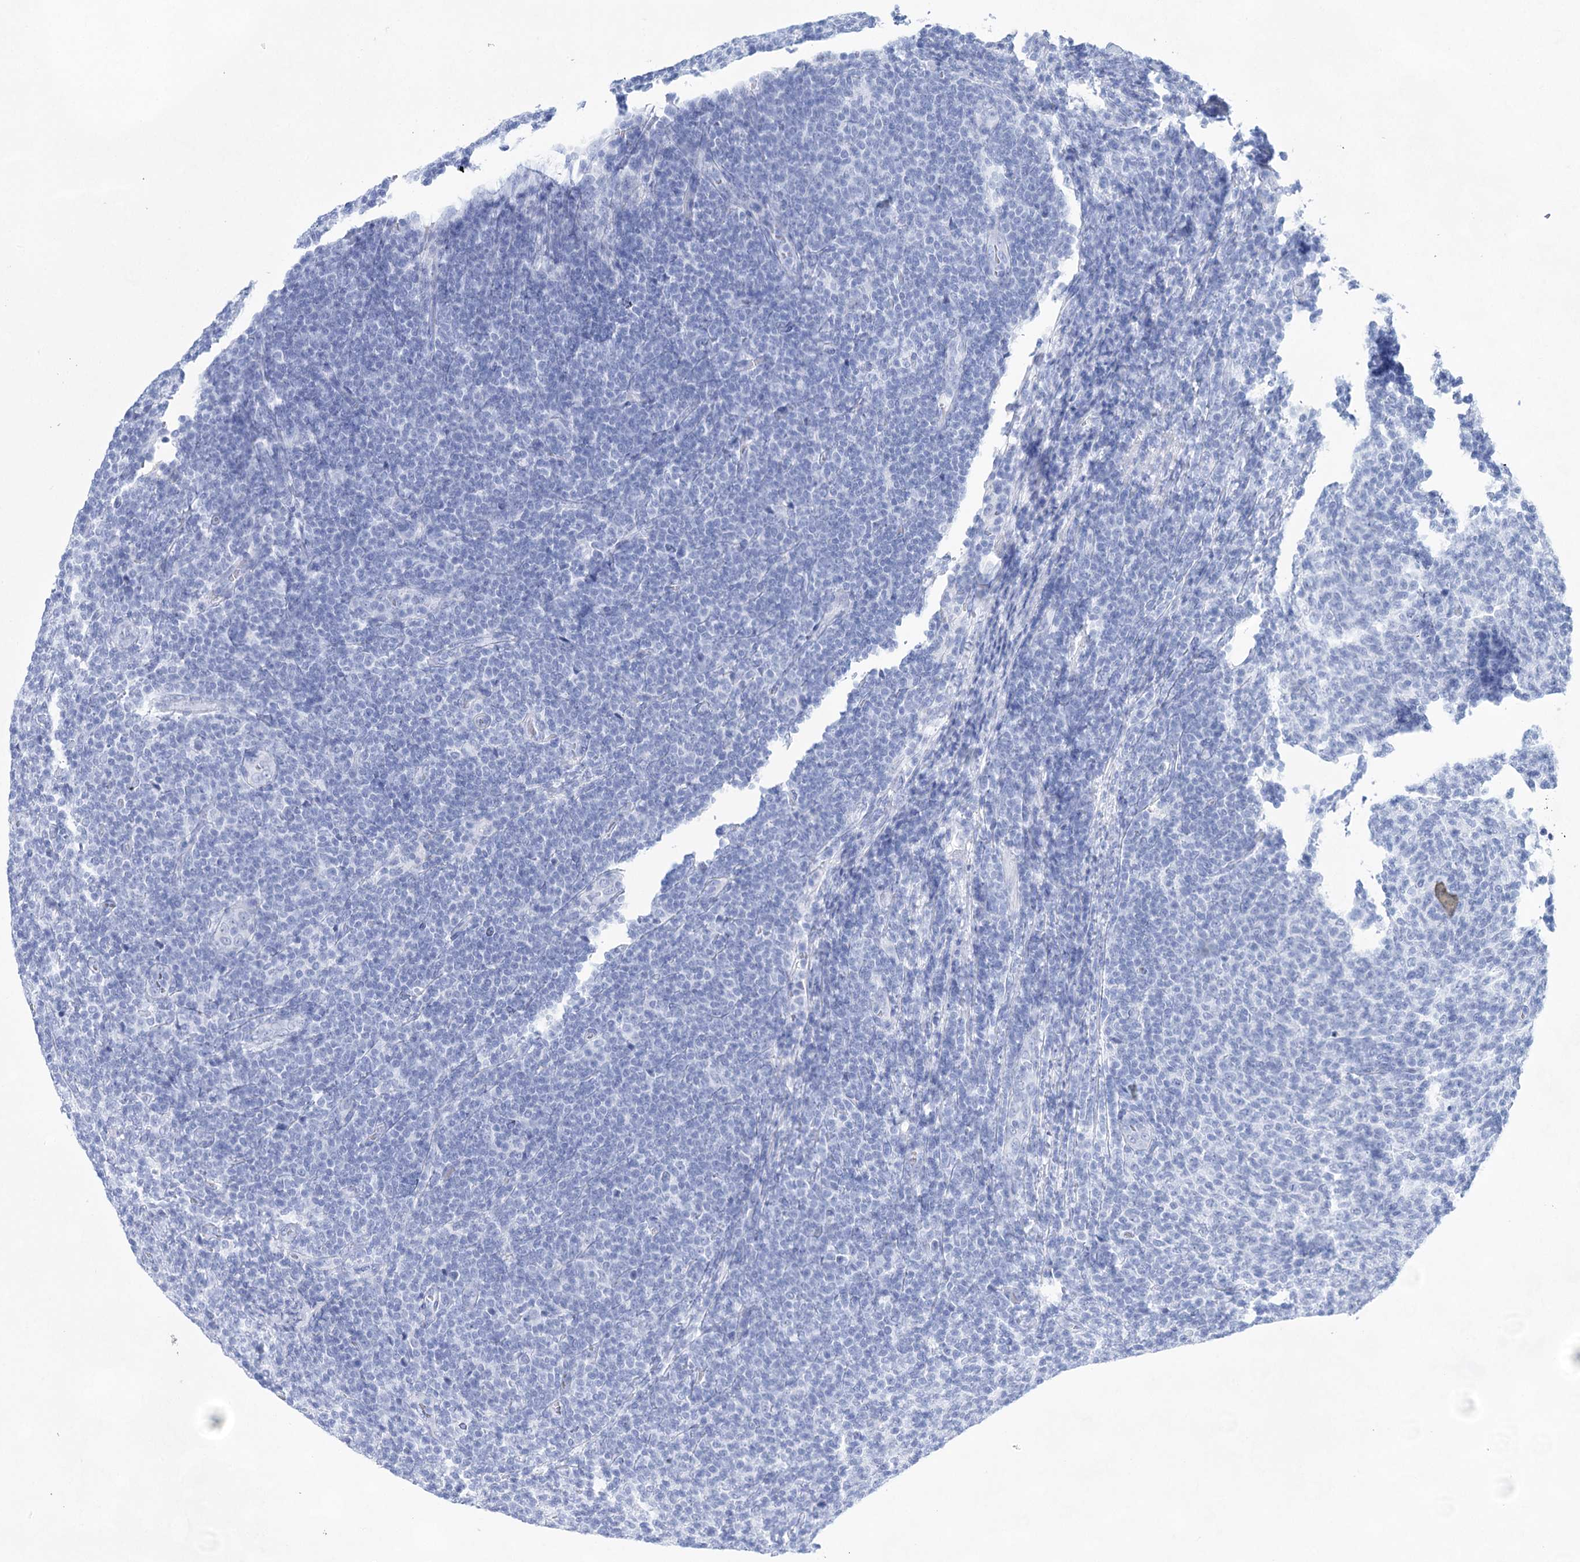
{"staining": {"intensity": "negative", "quantity": "none", "location": "none"}, "tissue": "lymphoma", "cell_type": "Tumor cells", "image_type": "cancer", "snomed": [{"axis": "morphology", "description": "Malignant lymphoma, non-Hodgkin's type, Low grade"}, {"axis": "topography", "description": "Lymph node"}], "caption": "The photomicrograph reveals no significant expression in tumor cells of lymphoma. (DAB IHC with hematoxylin counter stain).", "gene": "LALBA", "patient": {"sex": "male", "age": 66}}